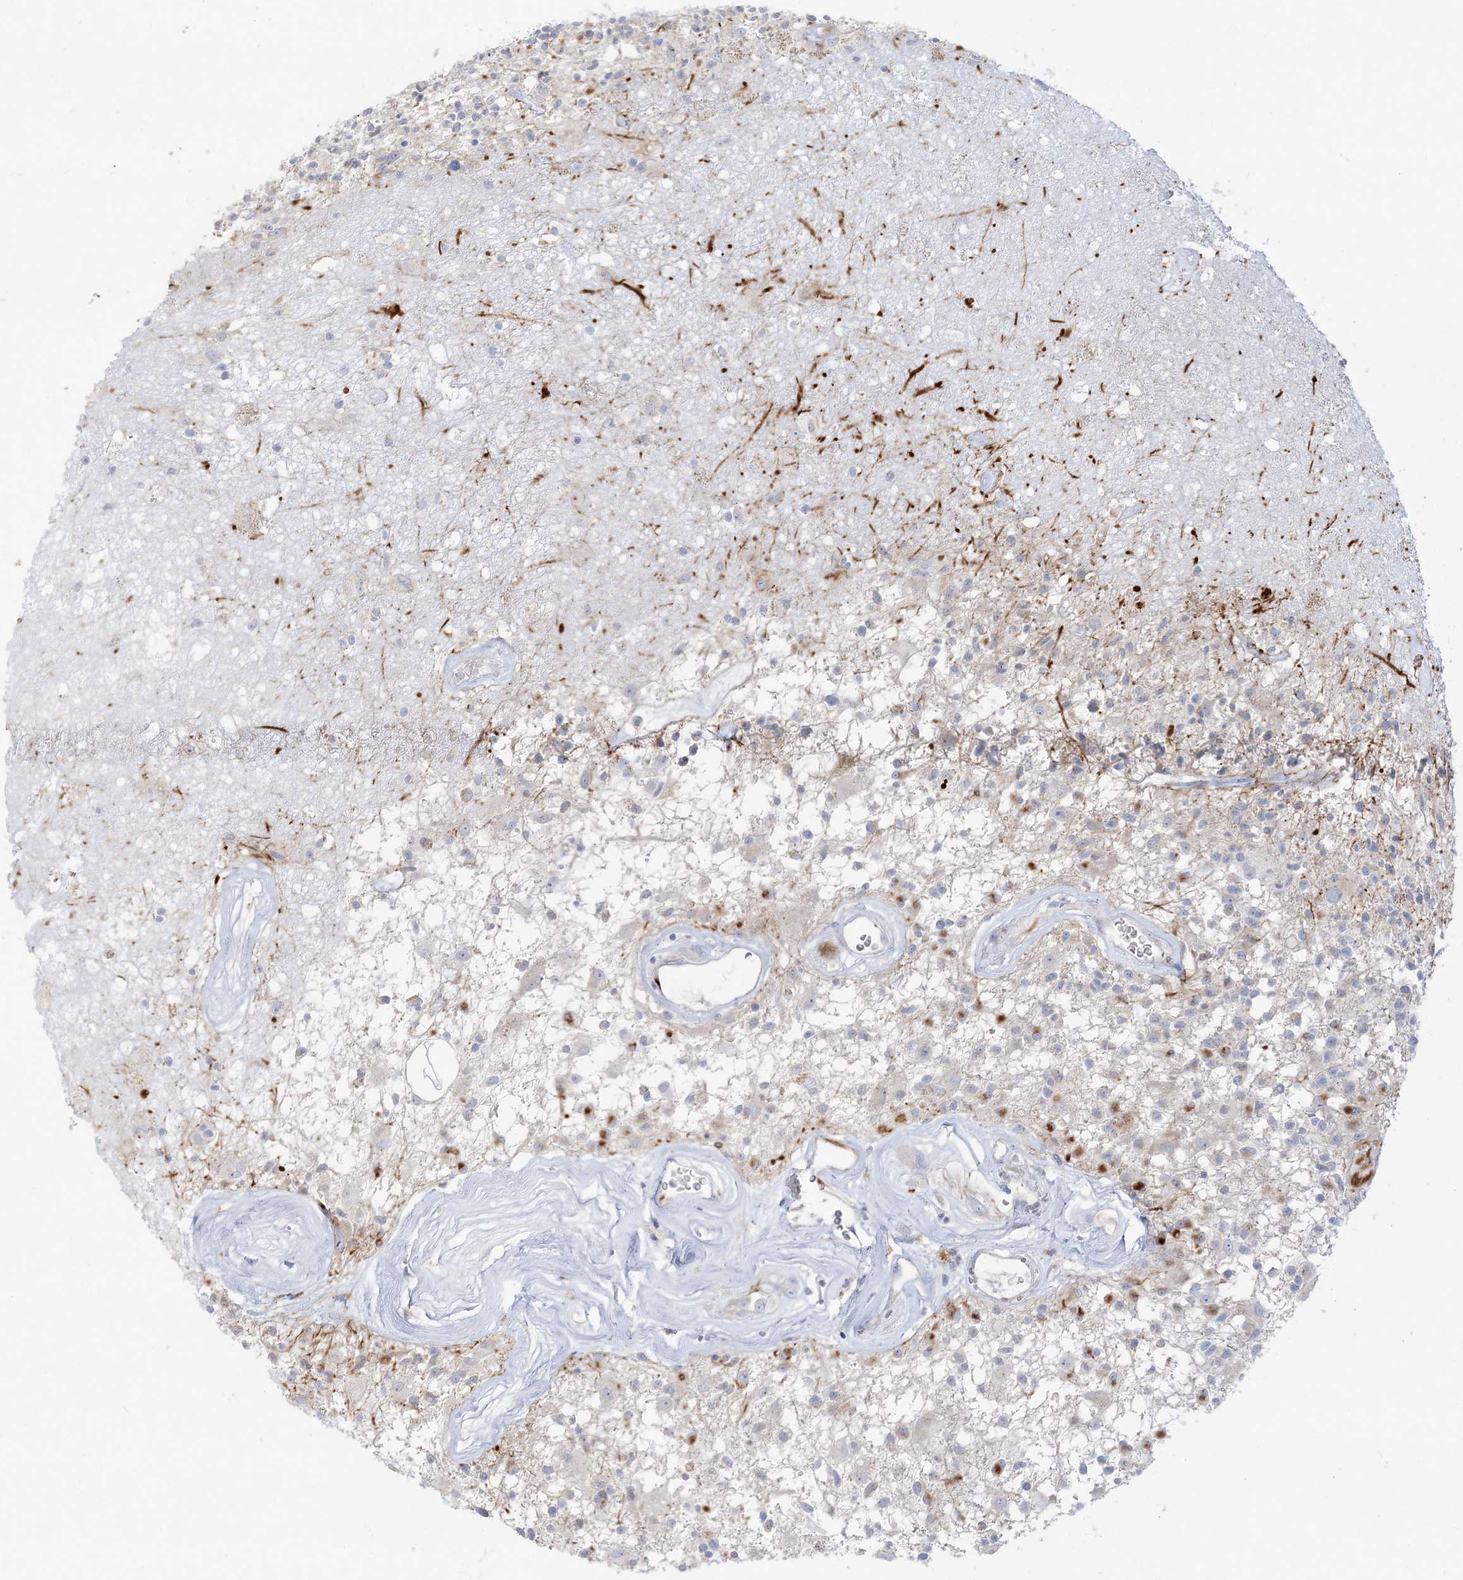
{"staining": {"intensity": "negative", "quantity": "none", "location": "none"}, "tissue": "glioma", "cell_type": "Tumor cells", "image_type": "cancer", "snomed": [{"axis": "morphology", "description": "Glioma, malignant, High grade"}, {"axis": "morphology", "description": "Glioblastoma, NOS"}, {"axis": "topography", "description": "Brain"}], "caption": "Tumor cells are negative for brown protein staining in malignant glioma (high-grade). (DAB IHC visualized using brightfield microscopy, high magnification).", "gene": "GPAT2", "patient": {"sex": "male", "age": 60}}